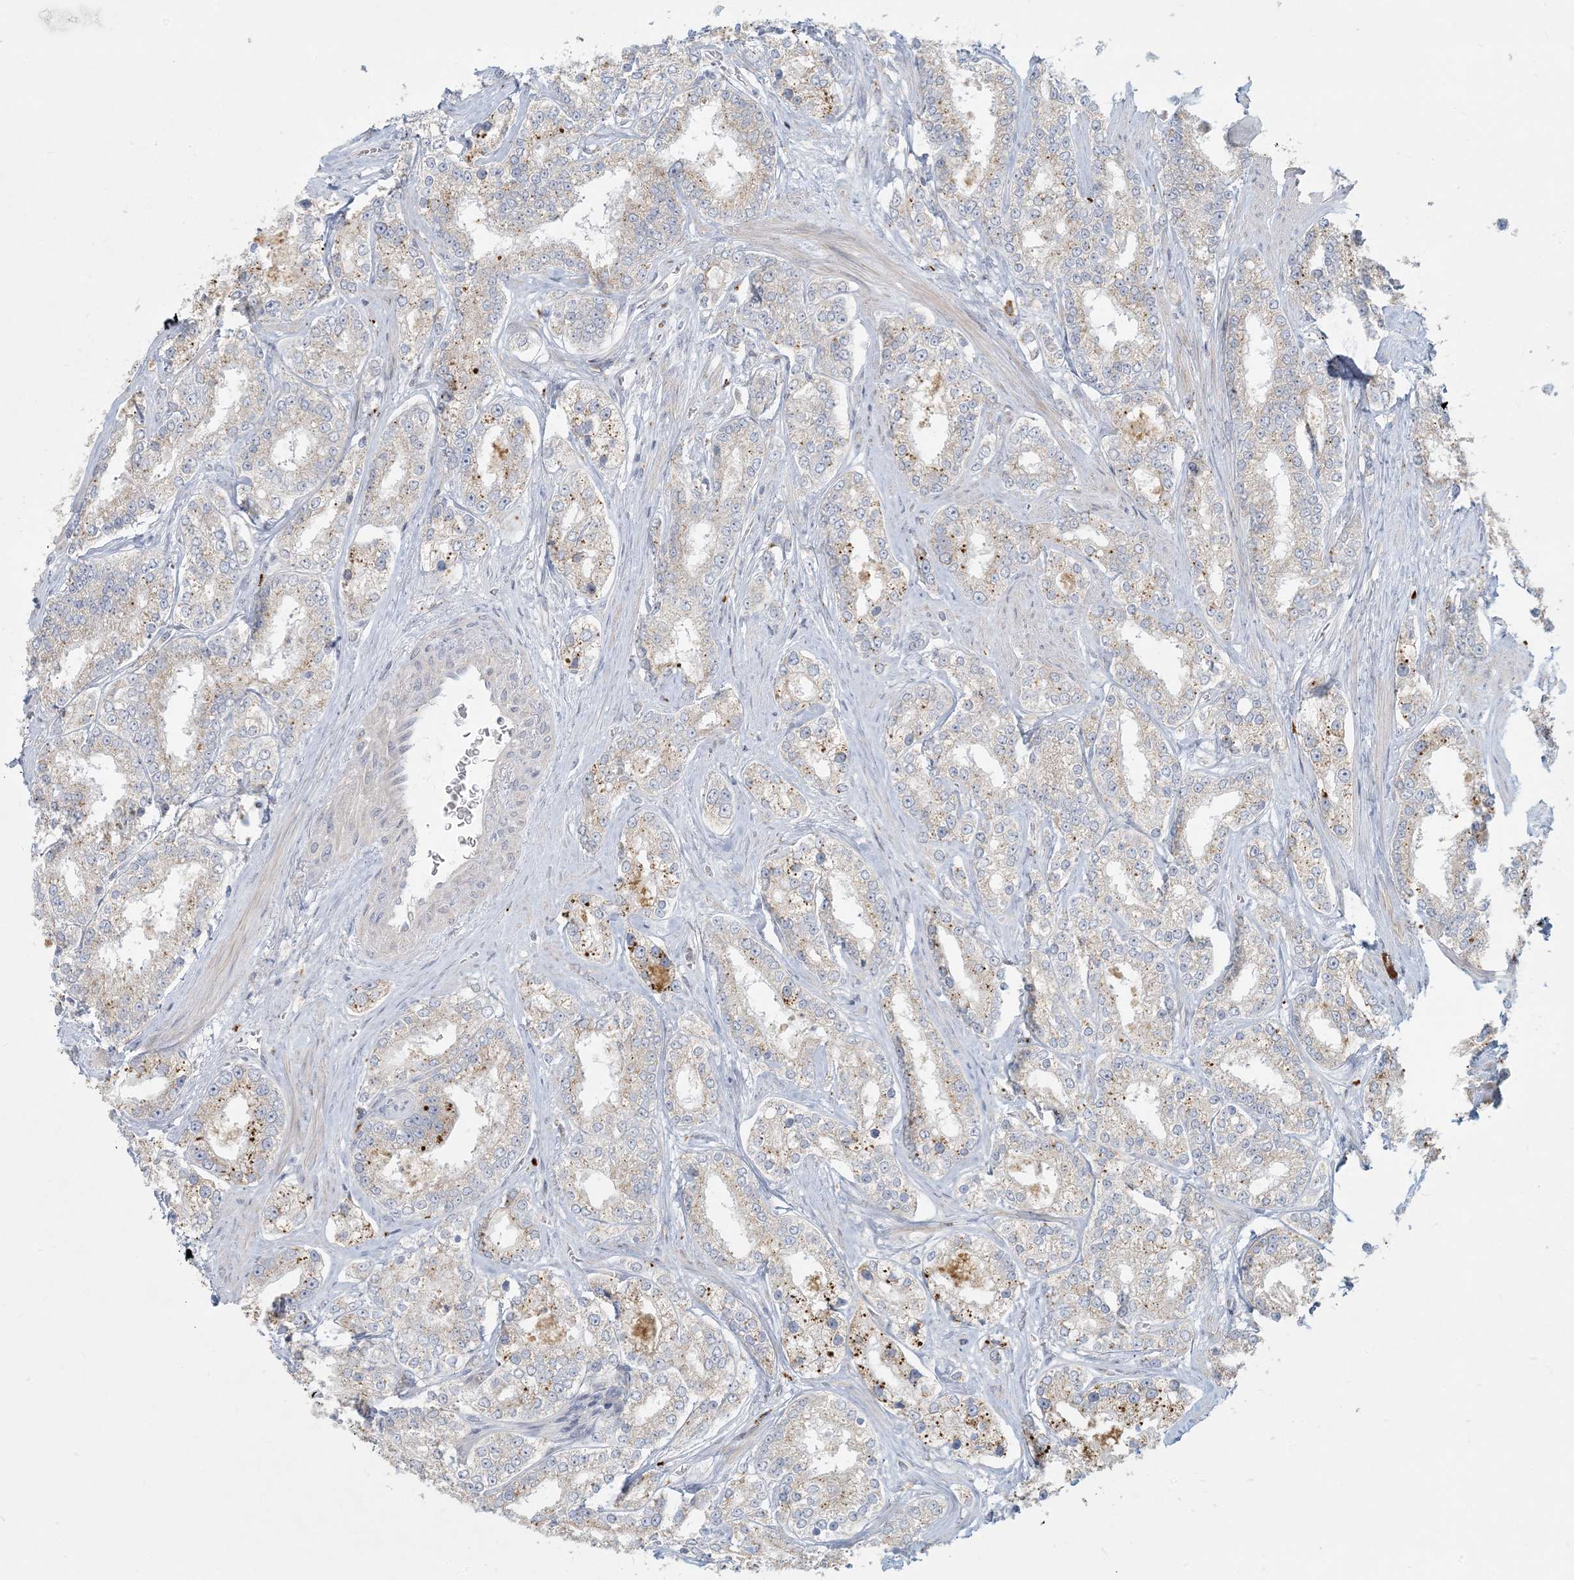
{"staining": {"intensity": "moderate", "quantity": "25%-75%", "location": "cytoplasmic/membranous"}, "tissue": "prostate cancer", "cell_type": "Tumor cells", "image_type": "cancer", "snomed": [{"axis": "morphology", "description": "Normal tissue, NOS"}, {"axis": "morphology", "description": "Adenocarcinoma, High grade"}, {"axis": "topography", "description": "Prostate"}], "caption": "Human prostate high-grade adenocarcinoma stained with a protein marker reveals moderate staining in tumor cells.", "gene": "MCAT", "patient": {"sex": "male", "age": 83}}